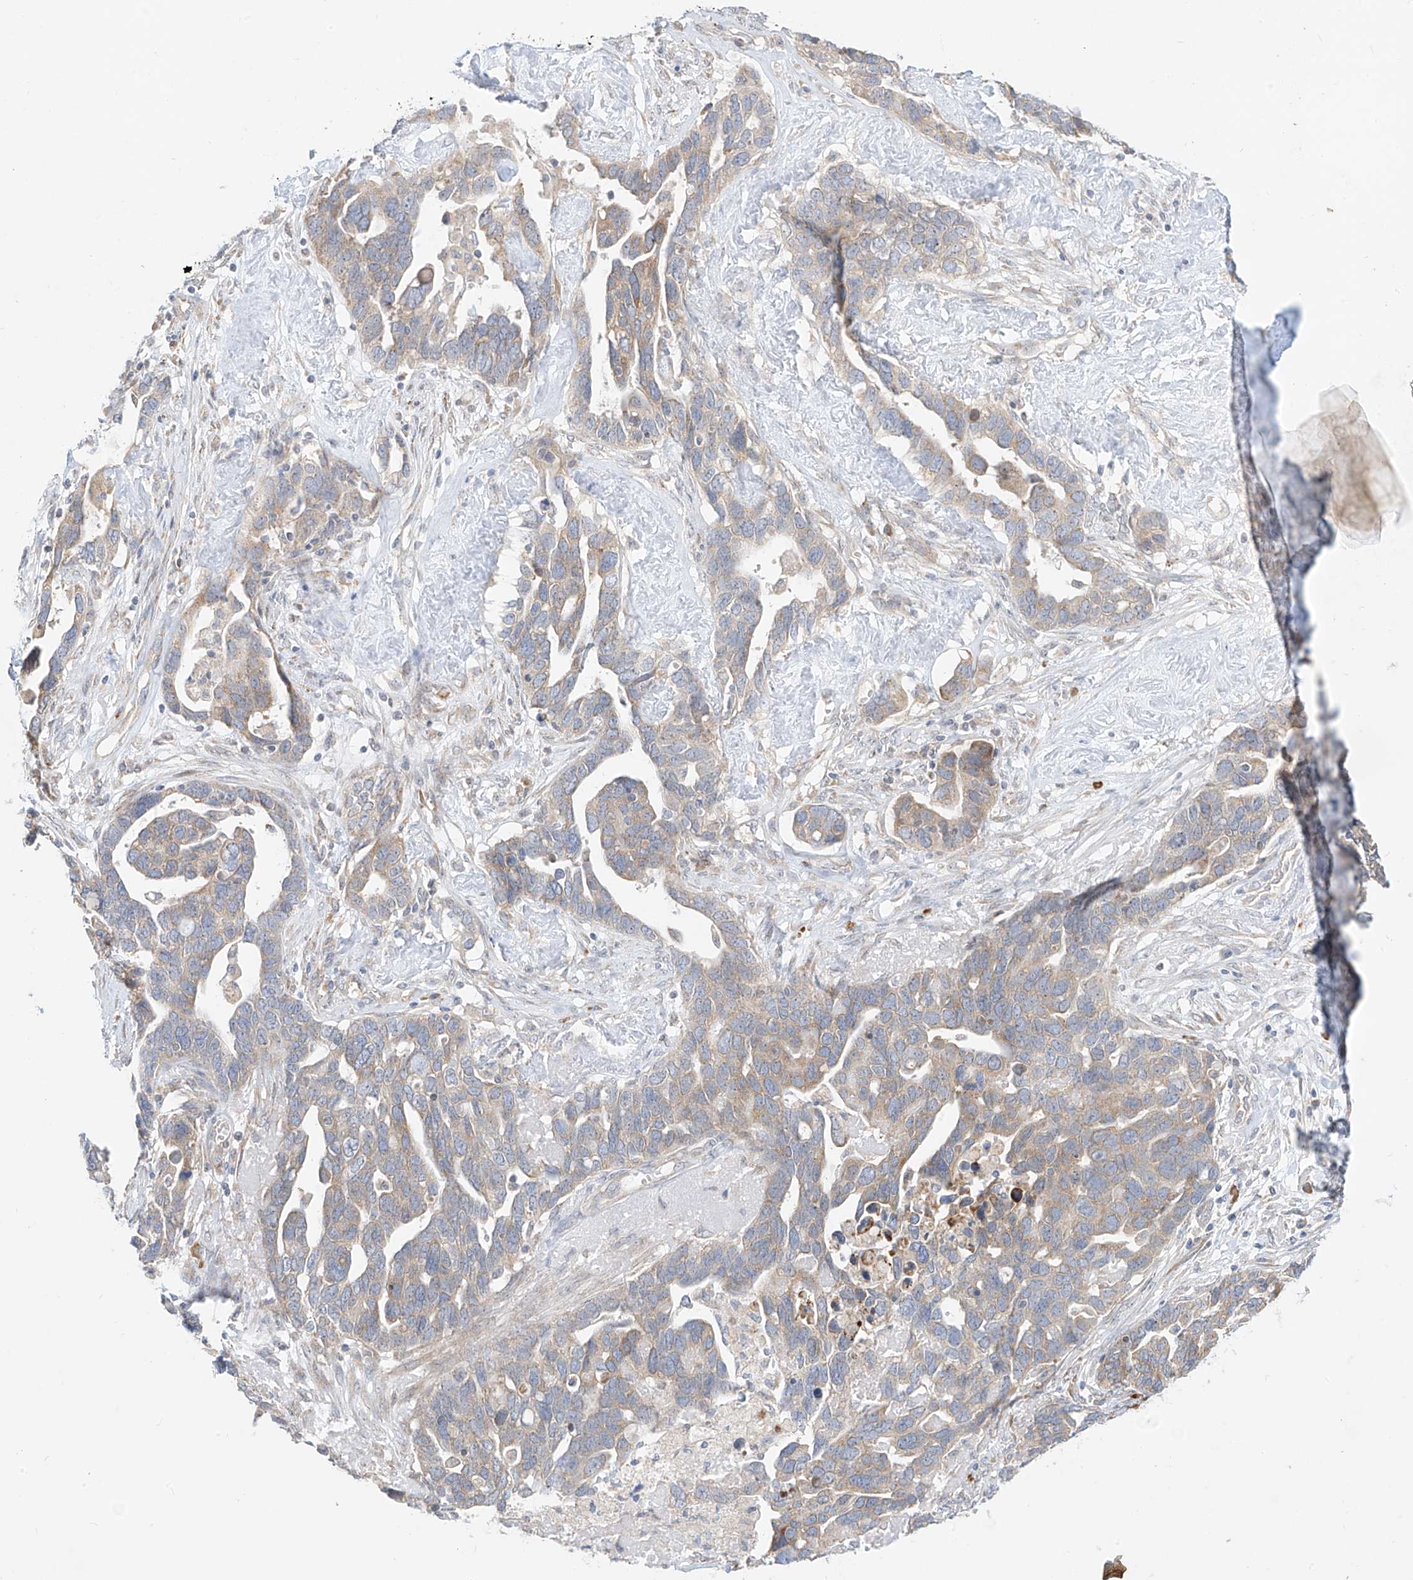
{"staining": {"intensity": "weak", "quantity": "25%-75%", "location": "cytoplasmic/membranous"}, "tissue": "ovarian cancer", "cell_type": "Tumor cells", "image_type": "cancer", "snomed": [{"axis": "morphology", "description": "Cystadenocarcinoma, serous, NOS"}, {"axis": "topography", "description": "Ovary"}], "caption": "Tumor cells reveal low levels of weak cytoplasmic/membranous positivity in approximately 25%-75% of cells in human ovarian cancer (serous cystadenocarcinoma). The staining is performed using DAB (3,3'-diaminobenzidine) brown chromogen to label protein expression. The nuclei are counter-stained blue using hematoxylin.", "gene": "SYTL3", "patient": {"sex": "female", "age": 54}}